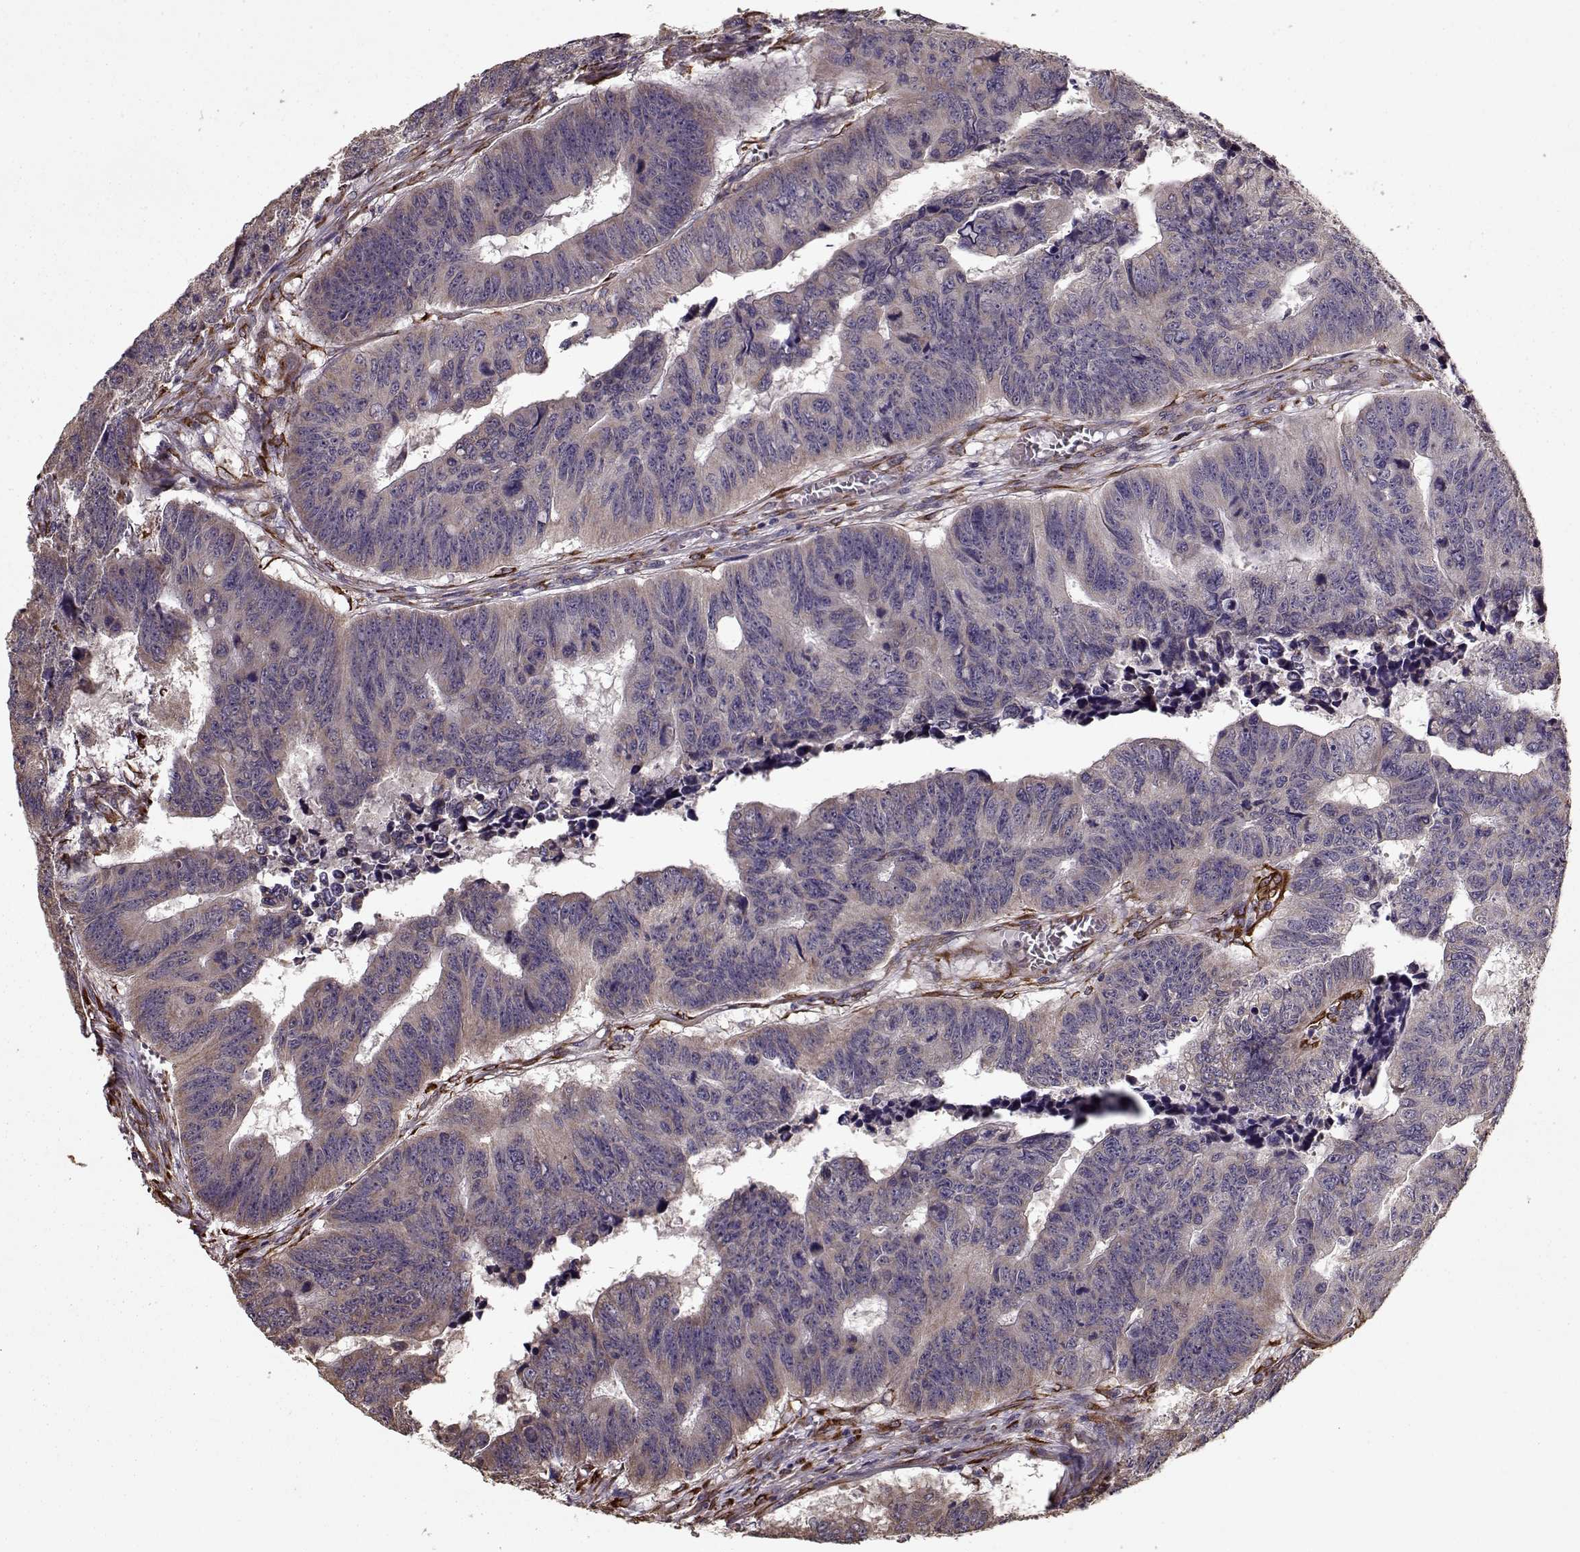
{"staining": {"intensity": "weak", "quantity": "25%-75%", "location": "cytoplasmic/membranous"}, "tissue": "colorectal cancer", "cell_type": "Tumor cells", "image_type": "cancer", "snomed": [{"axis": "morphology", "description": "Adenocarcinoma, NOS"}, {"axis": "topography", "description": "Appendix"}, {"axis": "topography", "description": "Colon"}, {"axis": "topography", "description": "Cecum"}, {"axis": "topography", "description": "Colon asc"}], "caption": "Protein staining of adenocarcinoma (colorectal) tissue reveals weak cytoplasmic/membranous positivity in about 25%-75% of tumor cells.", "gene": "IMMP1L", "patient": {"sex": "female", "age": 85}}